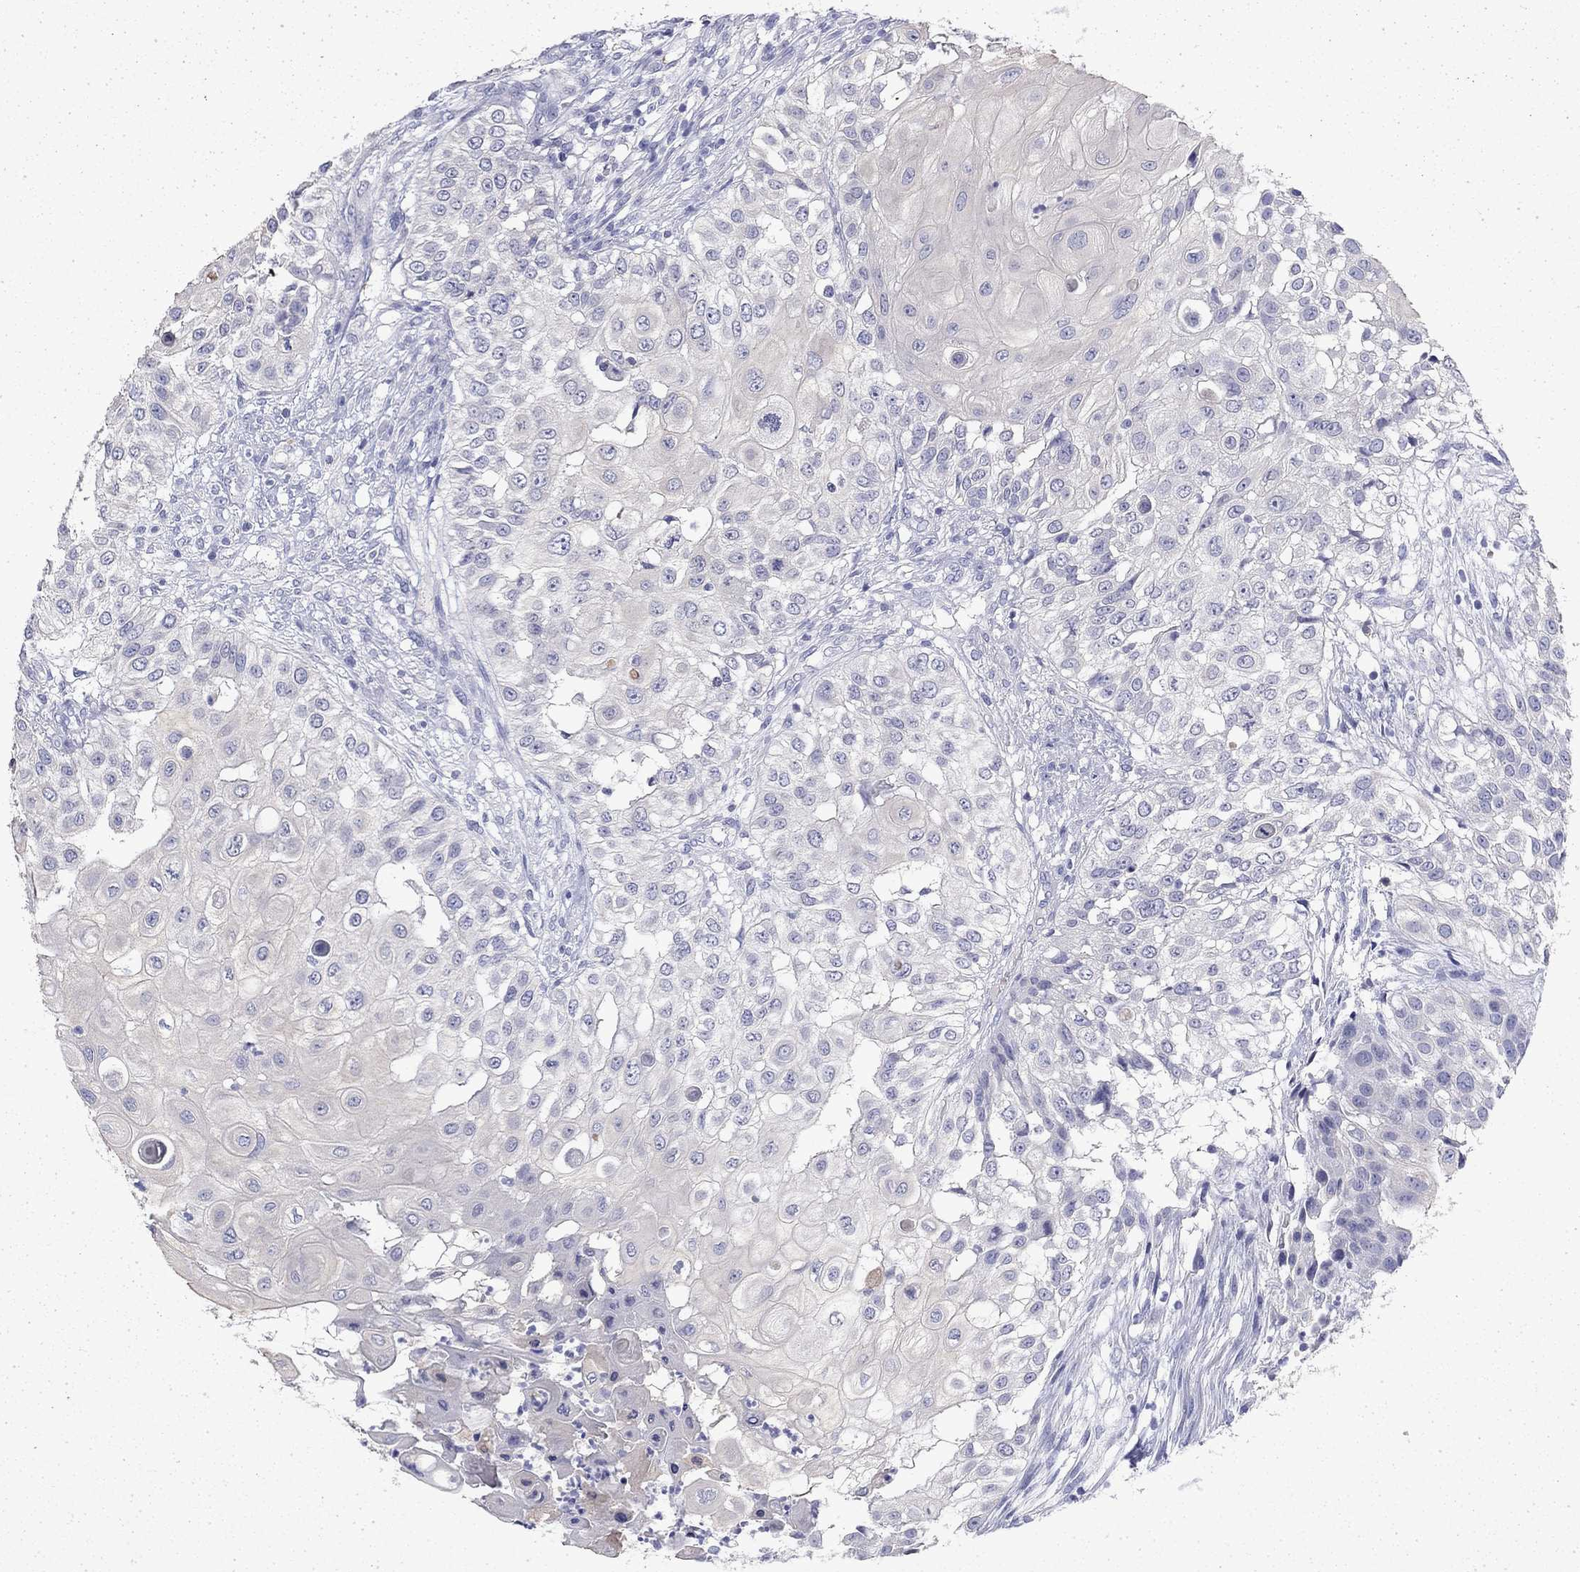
{"staining": {"intensity": "negative", "quantity": "none", "location": "none"}, "tissue": "urothelial cancer", "cell_type": "Tumor cells", "image_type": "cancer", "snomed": [{"axis": "morphology", "description": "Urothelial carcinoma, High grade"}, {"axis": "topography", "description": "Urinary bladder"}], "caption": "Urothelial cancer was stained to show a protein in brown. There is no significant staining in tumor cells.", "gene": "ENPP6", "patient": {"sex": "female", "age": 79}}